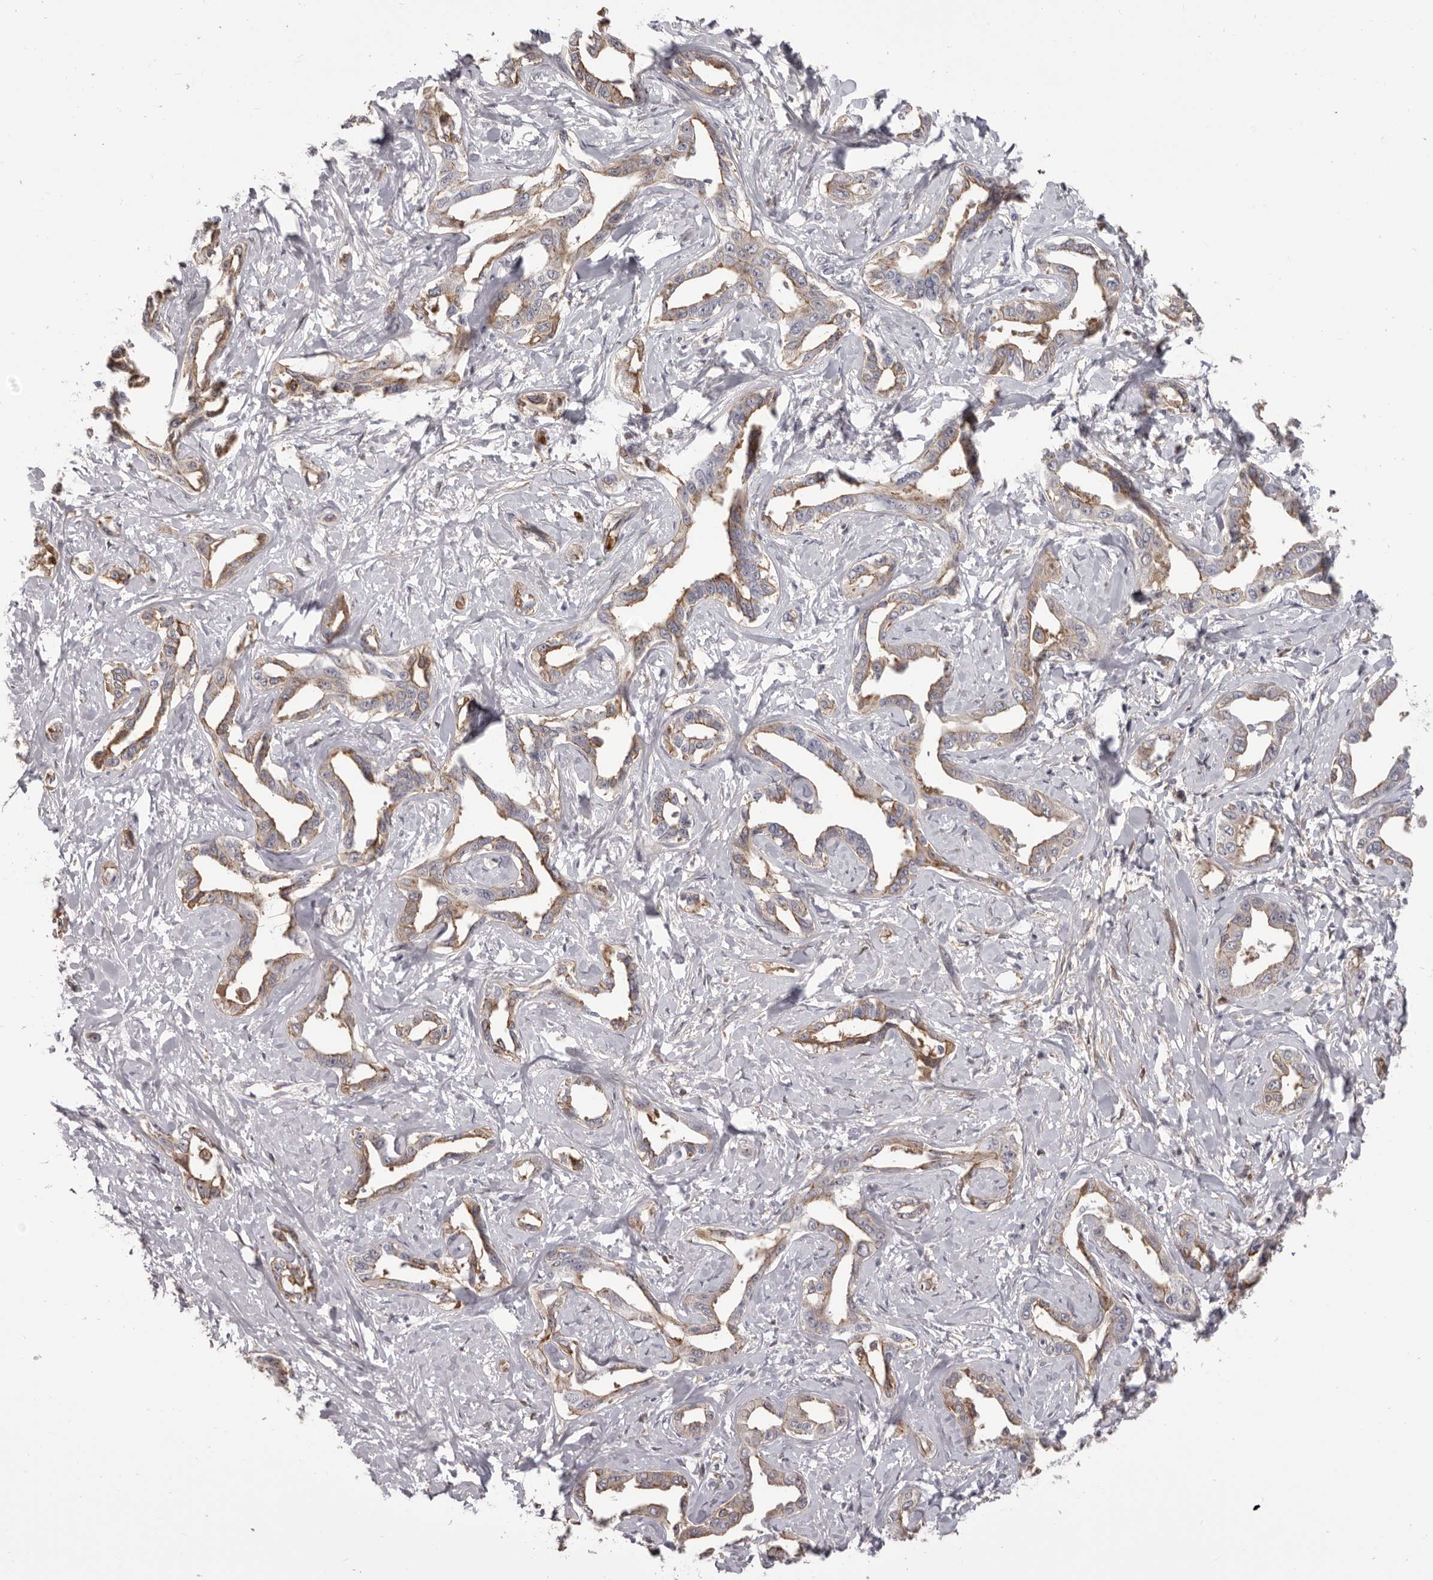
{"staining": {"intensity": "moderate", "quantity": "25%-75%", "location": "cytoplasmic/membranous"}, "tissue": "liver cancer", "cell_type": "Tumor cells", "image_type": "cancer", "snomed": [{"axis": "morphology", "description": "Cholangiocarcinoma"}, {"axis": "topography", "description": "Liver"}], "caption": "Immunohistochemistry (IHC) photomicrograph of neoplastic tissue: liver cancer (cholangiocarcinoma) stained using immunohistochemistry reveals medium levels of moderate protein expression localized specifically in the cytoplasmic/membranous of tumor cells, appearing as a cytoplasmic/membranous brown color.", "gene": "OTUD3", "patient": {"sex": "male", "age": 59}}